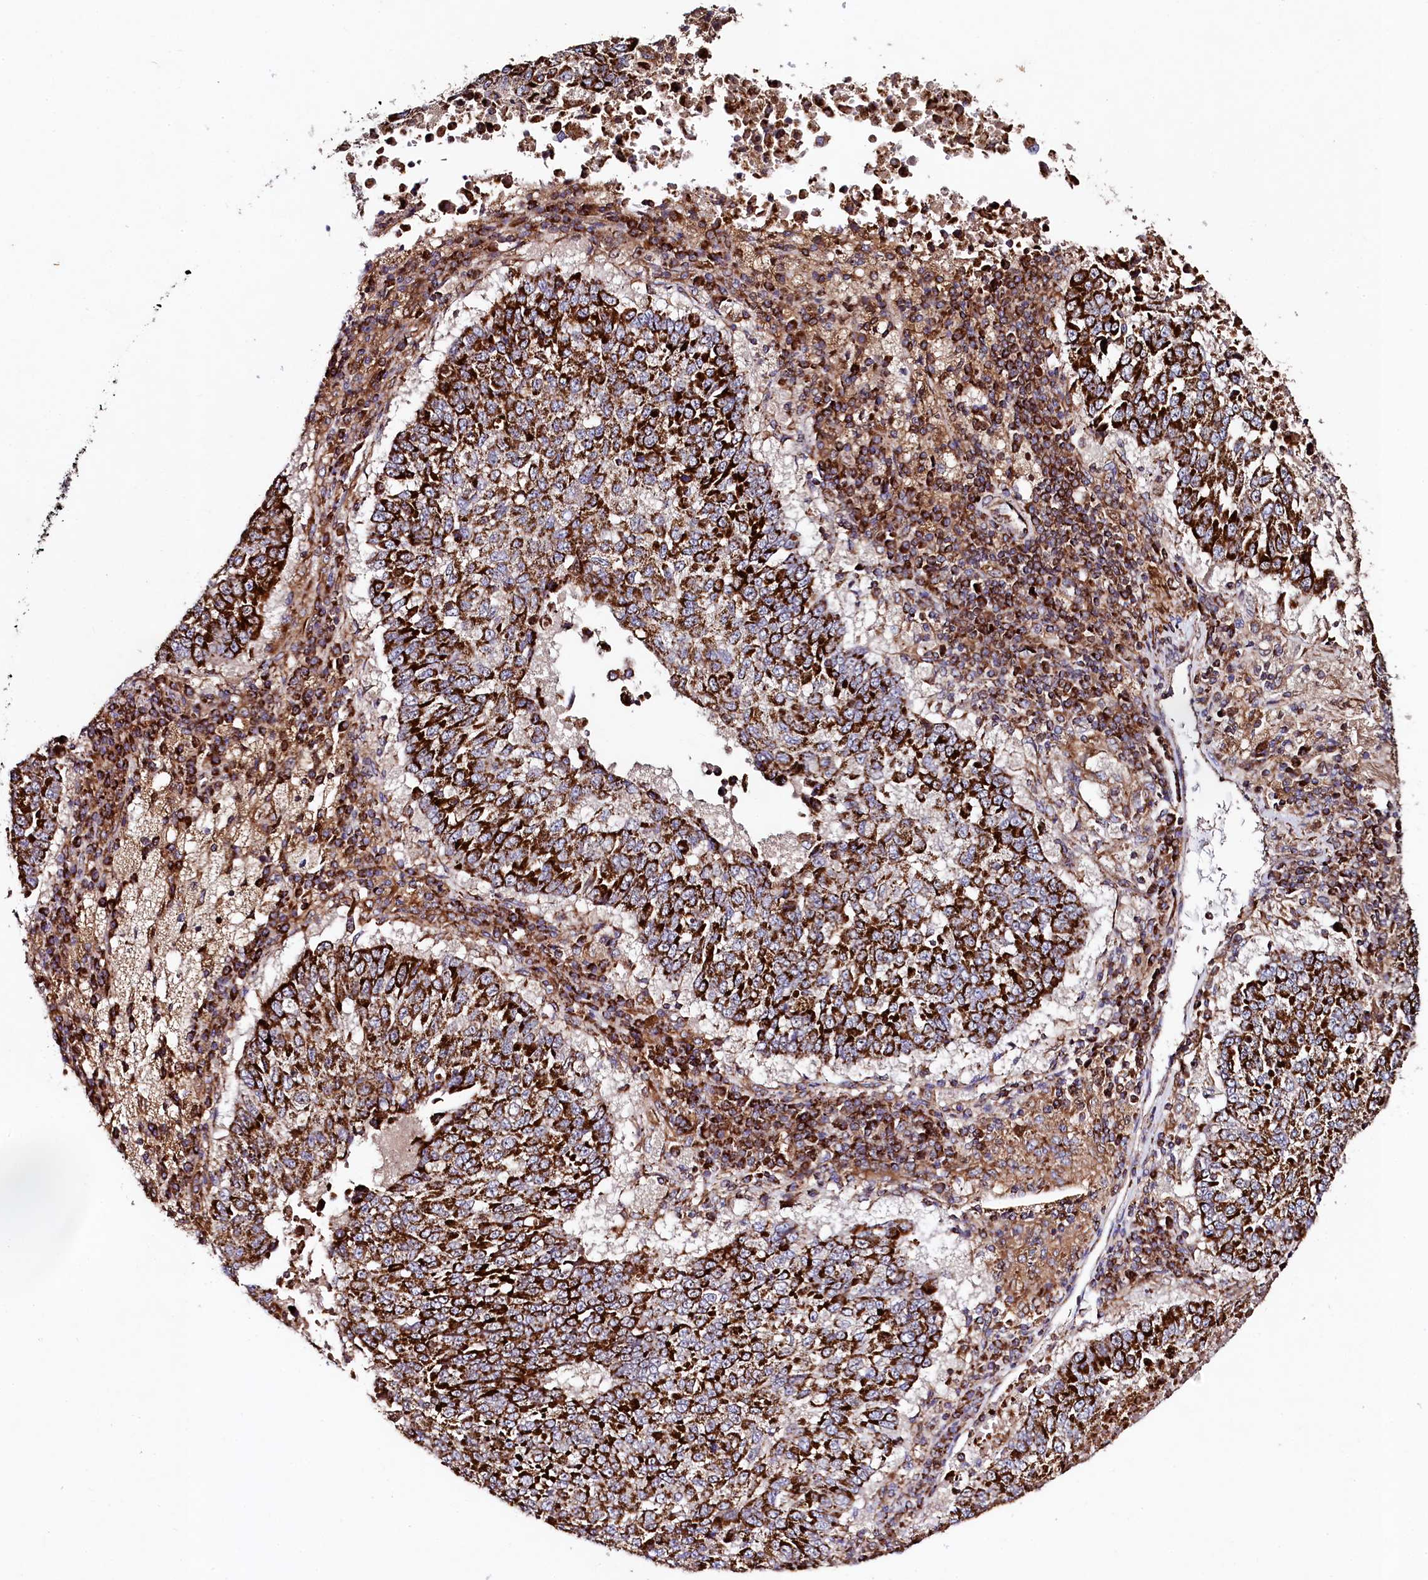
{"staining": {"intensity": "strong", "quantity": ">75%", "location": "cytoplasmic/membranous"}, "tissue": "lung cancer", "cell_type": "Tumor cells", "image_type": "cancer", "snomed": [{"axis": "morphology", "description": "Squamous cell carcinoma, NOS"}, {"axis": "topography", "description": "Lung"}], "caption": "Tumor cells show strong cytoplasmic/membranous expression in about >75% of cells in lung cancer. (Stains: DAB in brown, nuclei in blue, Microscopy: brightfield microscopy at high magnification).", "gene": "CLYBL", "patient": {"sex": "male", "age": 73}}